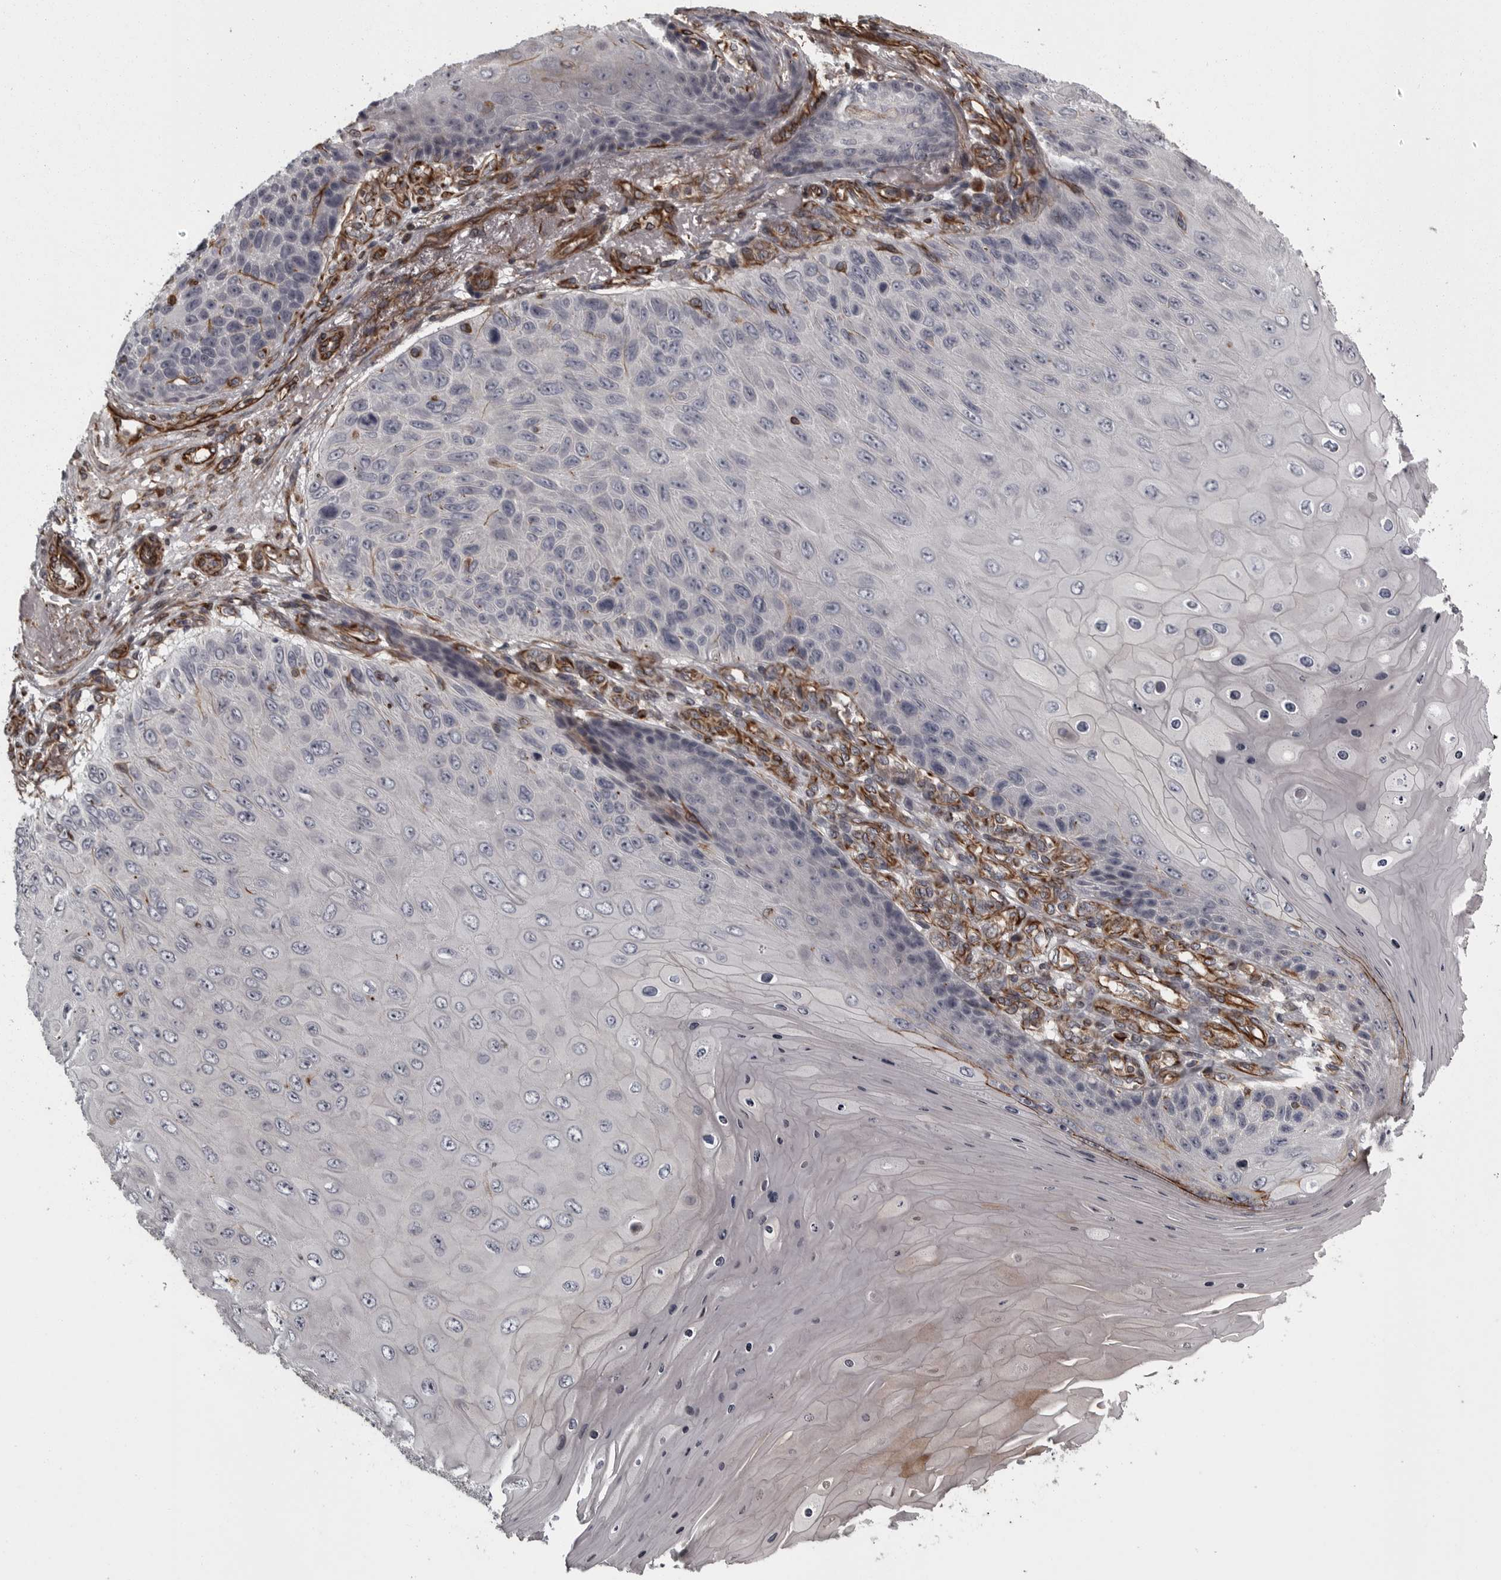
{"staining": {"intensity": "negative", "quantity": "none", "location": "none"}, "tissue": "skin cancer", "cell_type": "Tumor cells", "image_type": "cancer", "snomed": [{"axis": "morphology", "description": "Squamous cell carcinoma, NOS"}, {"axis": "topography", "description": "Skin"}], "caption": "This is an immunohistochemistry histopathology image of human squamous cell carcinoma (skin). There is no staining in tumor cells.", "gene": "FAAP100", "patient": {"sex": "female", "age": 88}}